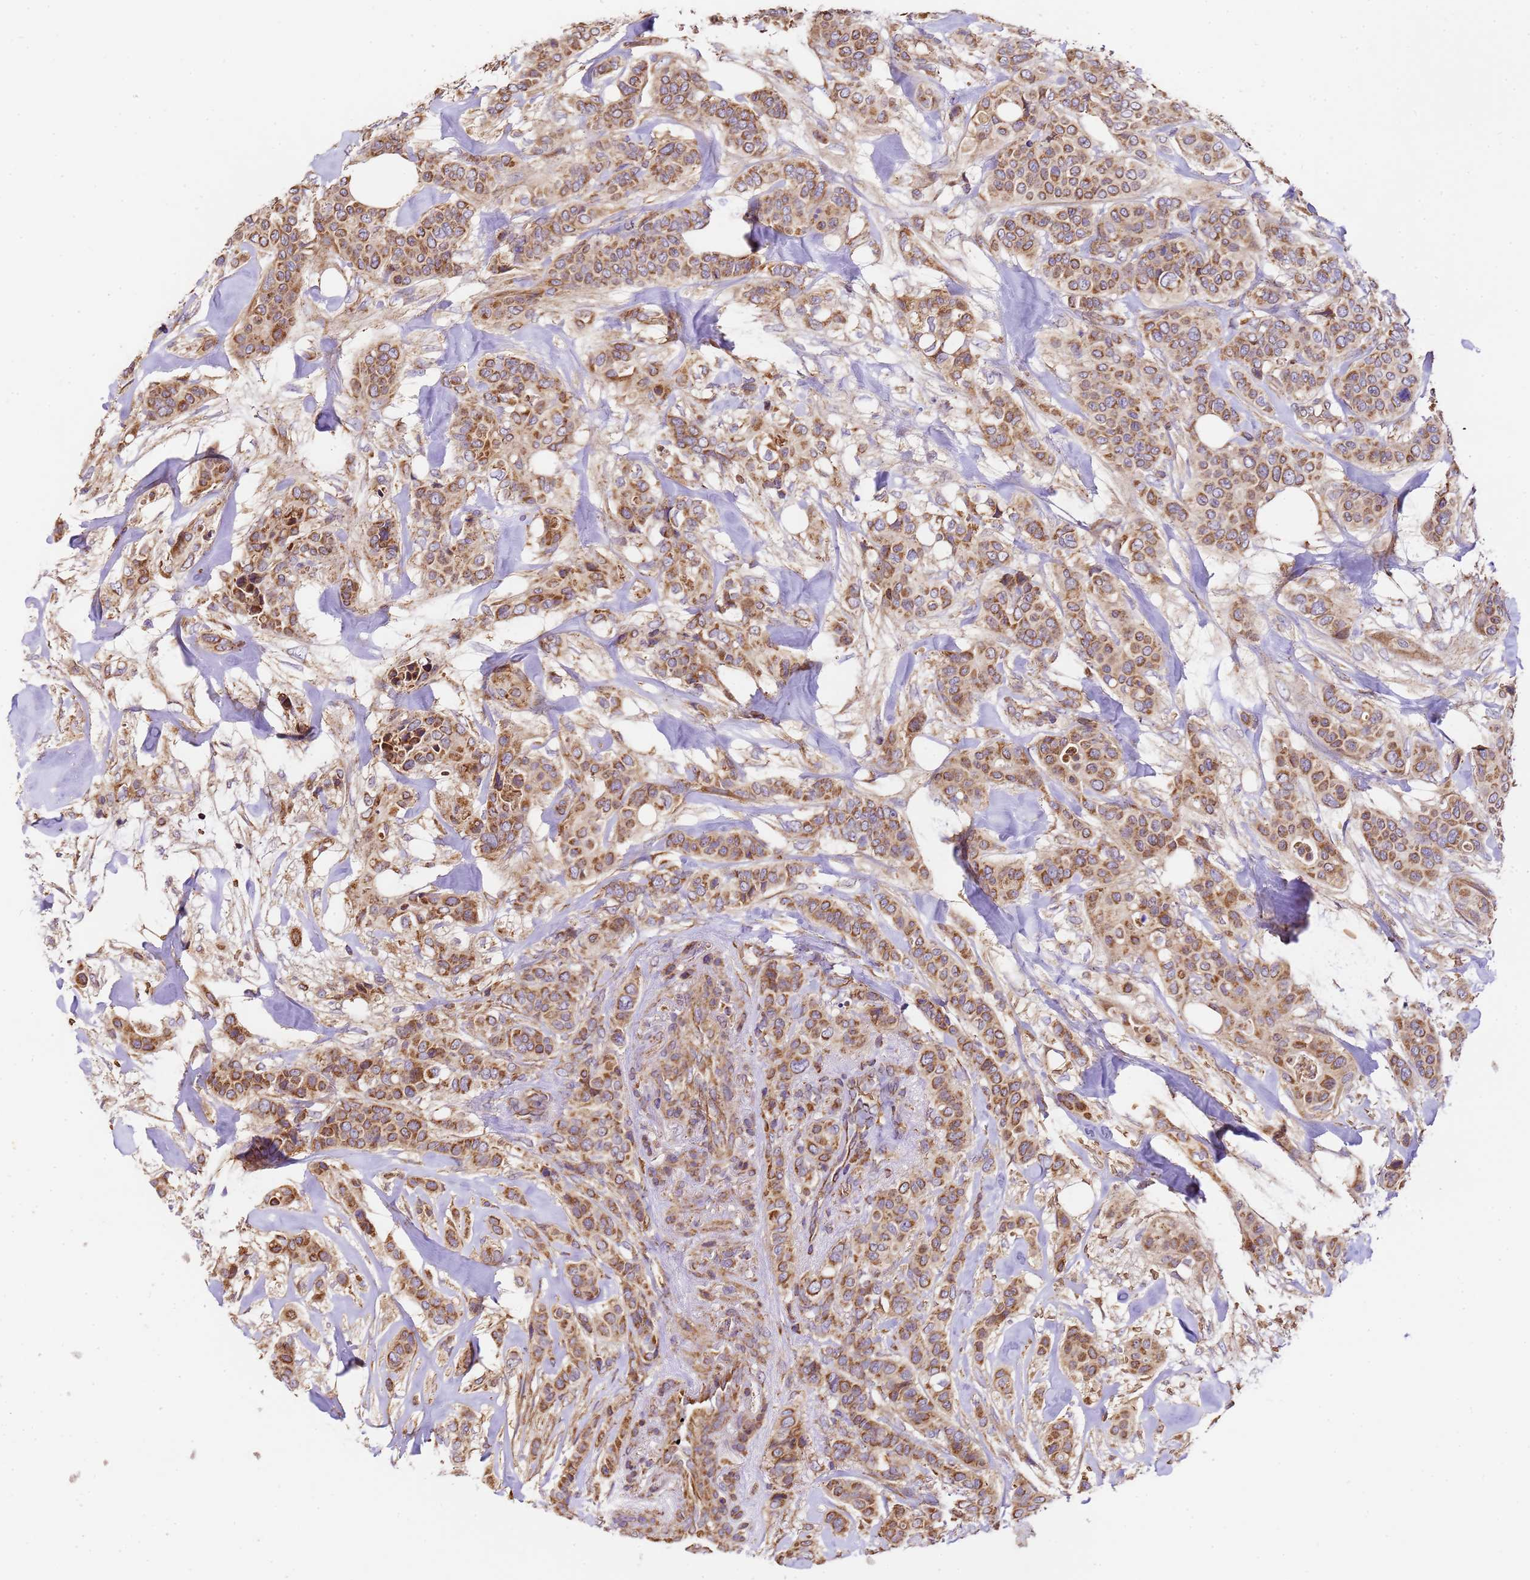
{"staining": {"intensity": "strong", "quantity": ">75%", "location": "cytoplasmic/membranous"}, "tissue": "breast cancer", "cell_type": "Tumor cells", "image_type": "cancer", "snomed": [{"axis": "morphology", "description": "Lobular carcinoma"}, {"axis": "topography", "description": "Breast"}], "caption": "This image exhibits immunohistochemistry (IHC) staining of lobular carcinoma (breast), with high strong cytoplasmic/membranous staining in approximately >75% of tumor cells.", "gene": "LRRIQ1", "patient": {"sex": "female", "age": 51}}